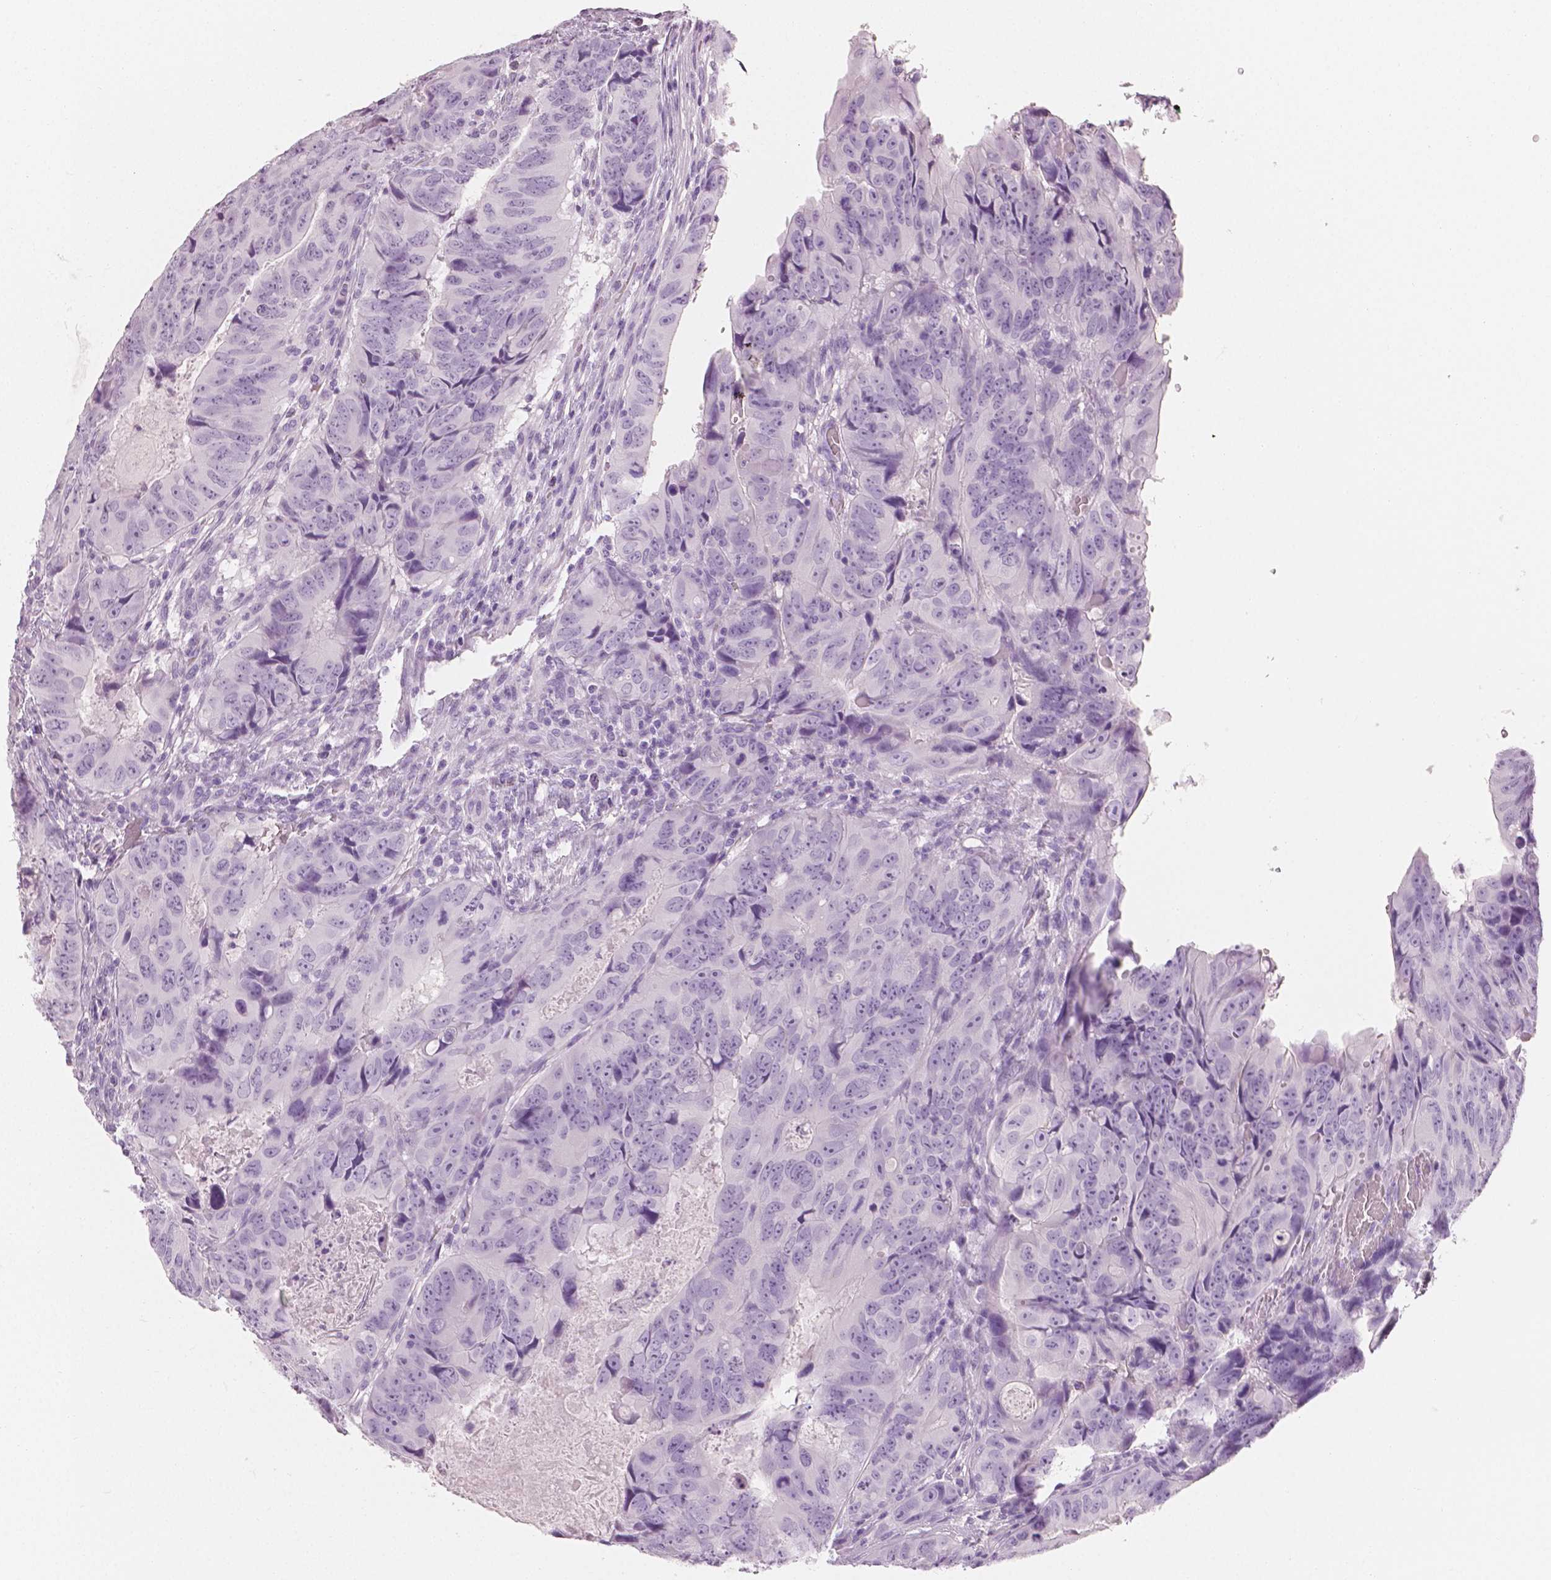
{"staining": {"intensity": "negative", "quantity": "none", "location": "none"}, "tissue": "colorectal cancer", "cell_type": "Tumor cells", "image_type": "cancer", "snomed": [{"axis": "morphology", "description": "Adenocarcinoma, NOS"}, {"axis": "topography", "description": "Colon"}], "caption": "The image demonstrates no significant staining in tumor cells of colorectal cancer (adenocarcinoma).", "gene": "PLIN4", "patient": {"sex": "male", "age": 79}}